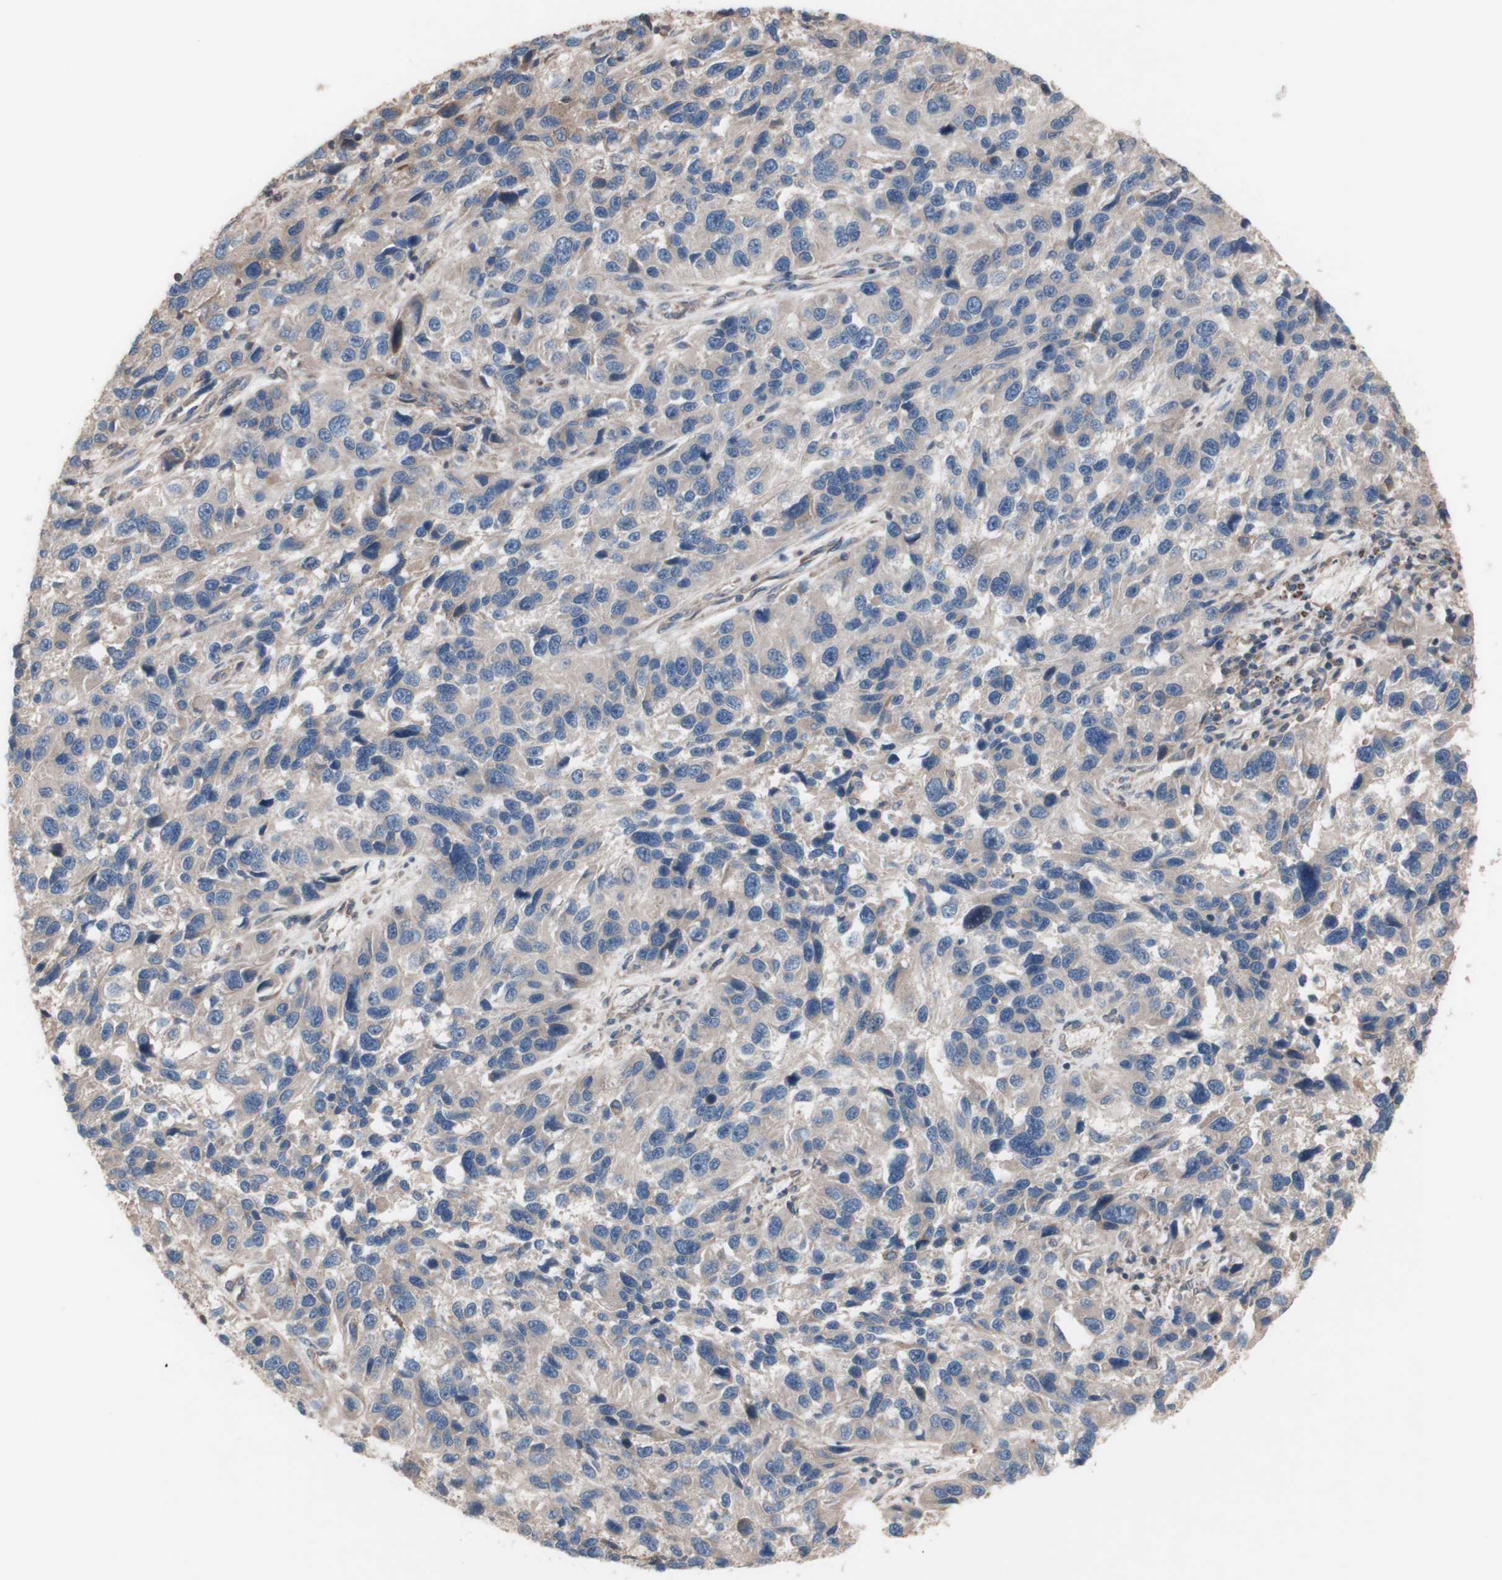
{"staining": {"intensity": "weak", "quantity": ">75%", "location": "cytoplasmic/membranous"}, "tissue": "melanoma", "cell_type": "Tumor cells", "image_type": "cancer", "snomed": [{"axis": "morphology", "description": "Malignant melanoma, NOS"}, {"axis": "topography", "description": "Skin"}], "caption": "Immunohistochemistry (IHC) (DAB) staining of malignant melanoma shows weak cytoplasmic/membranous protein staining in about >75% of tumor cells. (DAB (3,3'-diaminobenzidine) IHC, brown staining for protein, blue staining for nuclei).", "gene": "COPB1", "patient": {"sex": "male", "age": 53}}